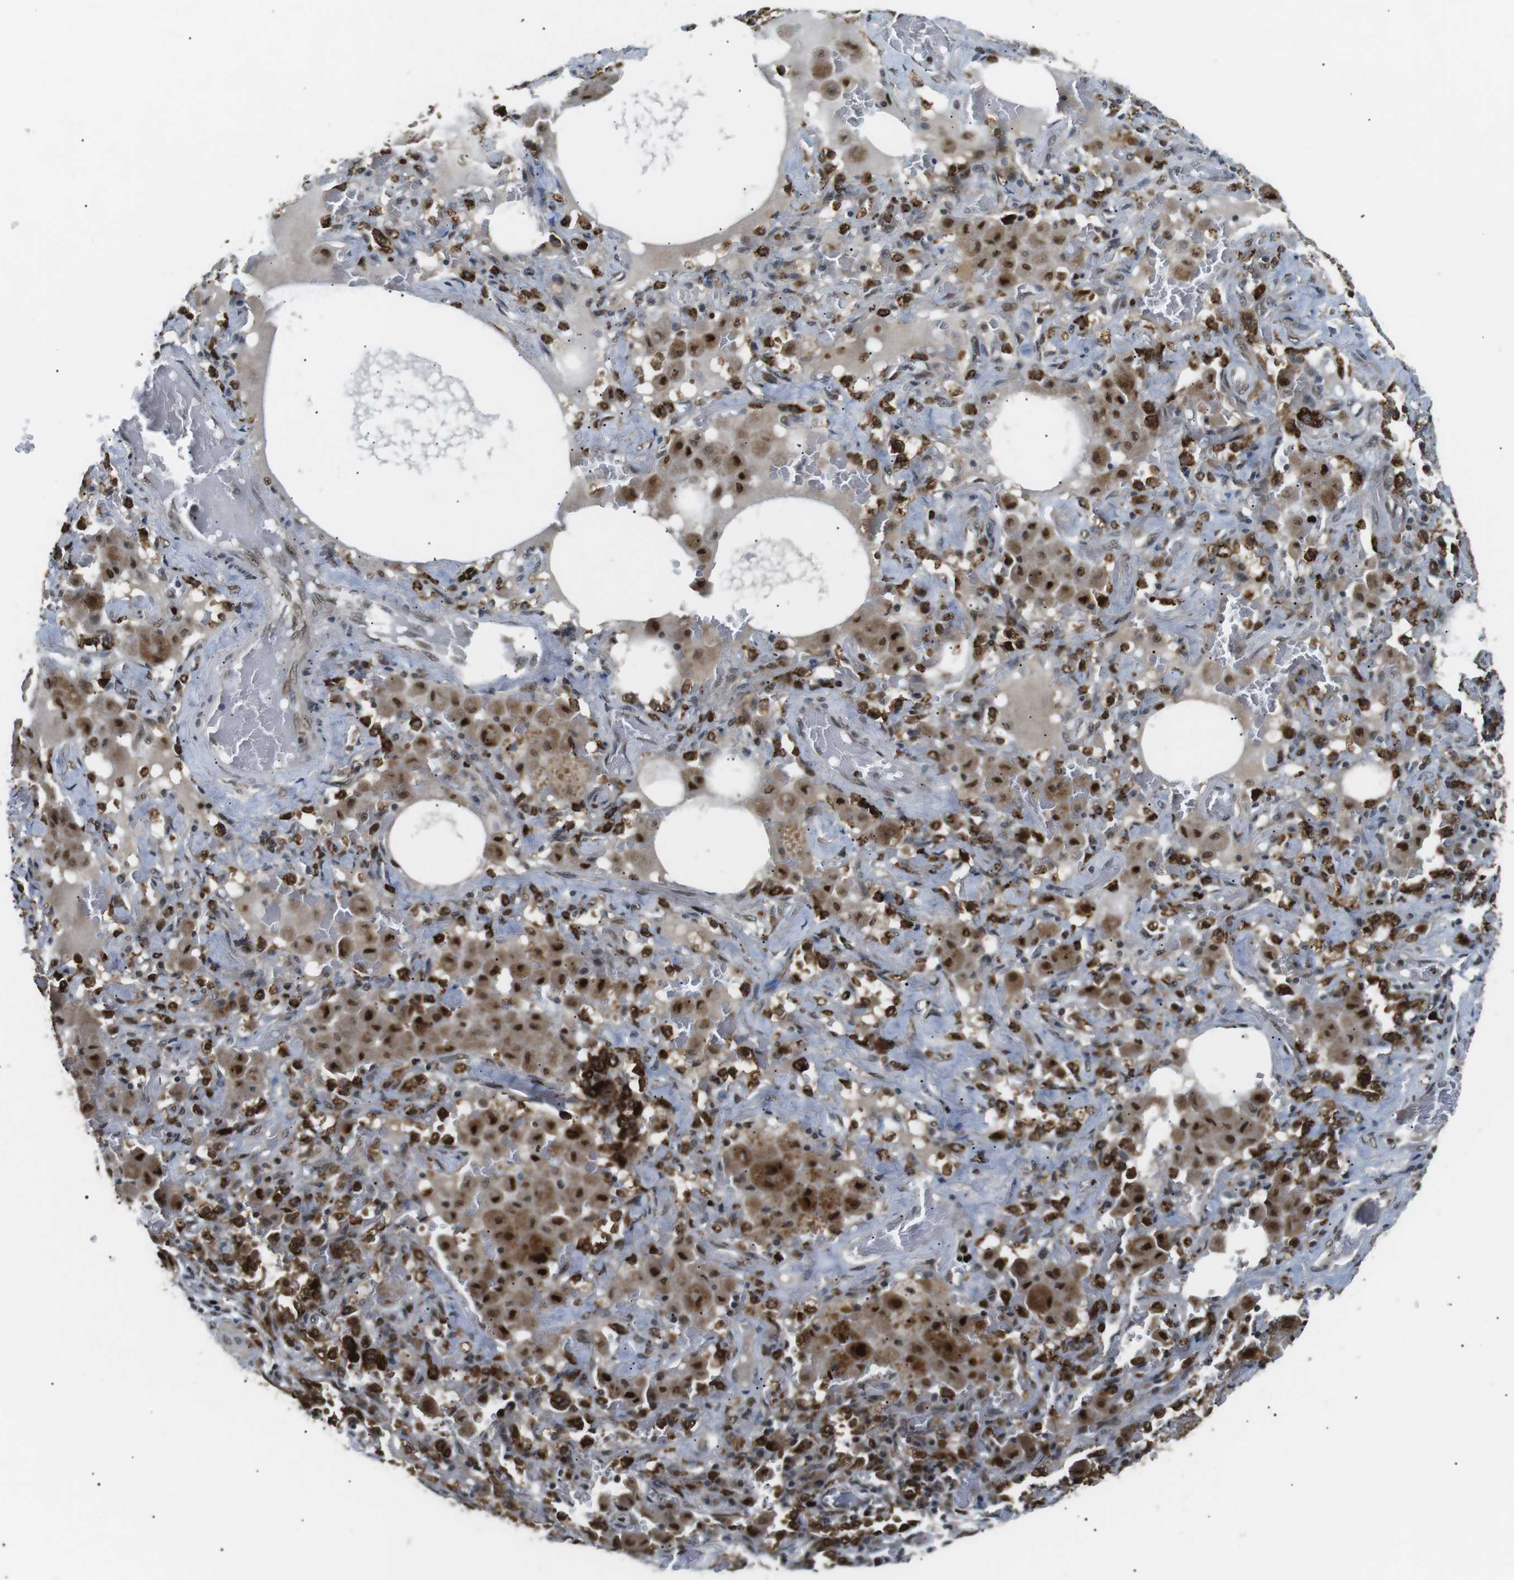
{"staining": {"intensity": "strong", "quantity": ">75%", "location": "cytoplasmic/membranous,nuclear"}, "tissue": "lung cancer", "cell_type": "Tumor cells", "image_type": "cancer", "snomed": [{"axis": "morphology", "description": "Squamous cell carcinoma, NOS"}, {"axis": "topography", "description": "Lung"}], "caption": "DAB (3,3'-diaminobenzidine) immunohistochemical staining of human lung squamous cell carcinoma demonstrates strong cytoplasmic/membranous and nuclear protein positivity in approximately >75% of tumor cells.", "gene": "ORAI3", "patient": {"sex": "female", "age": 47}}